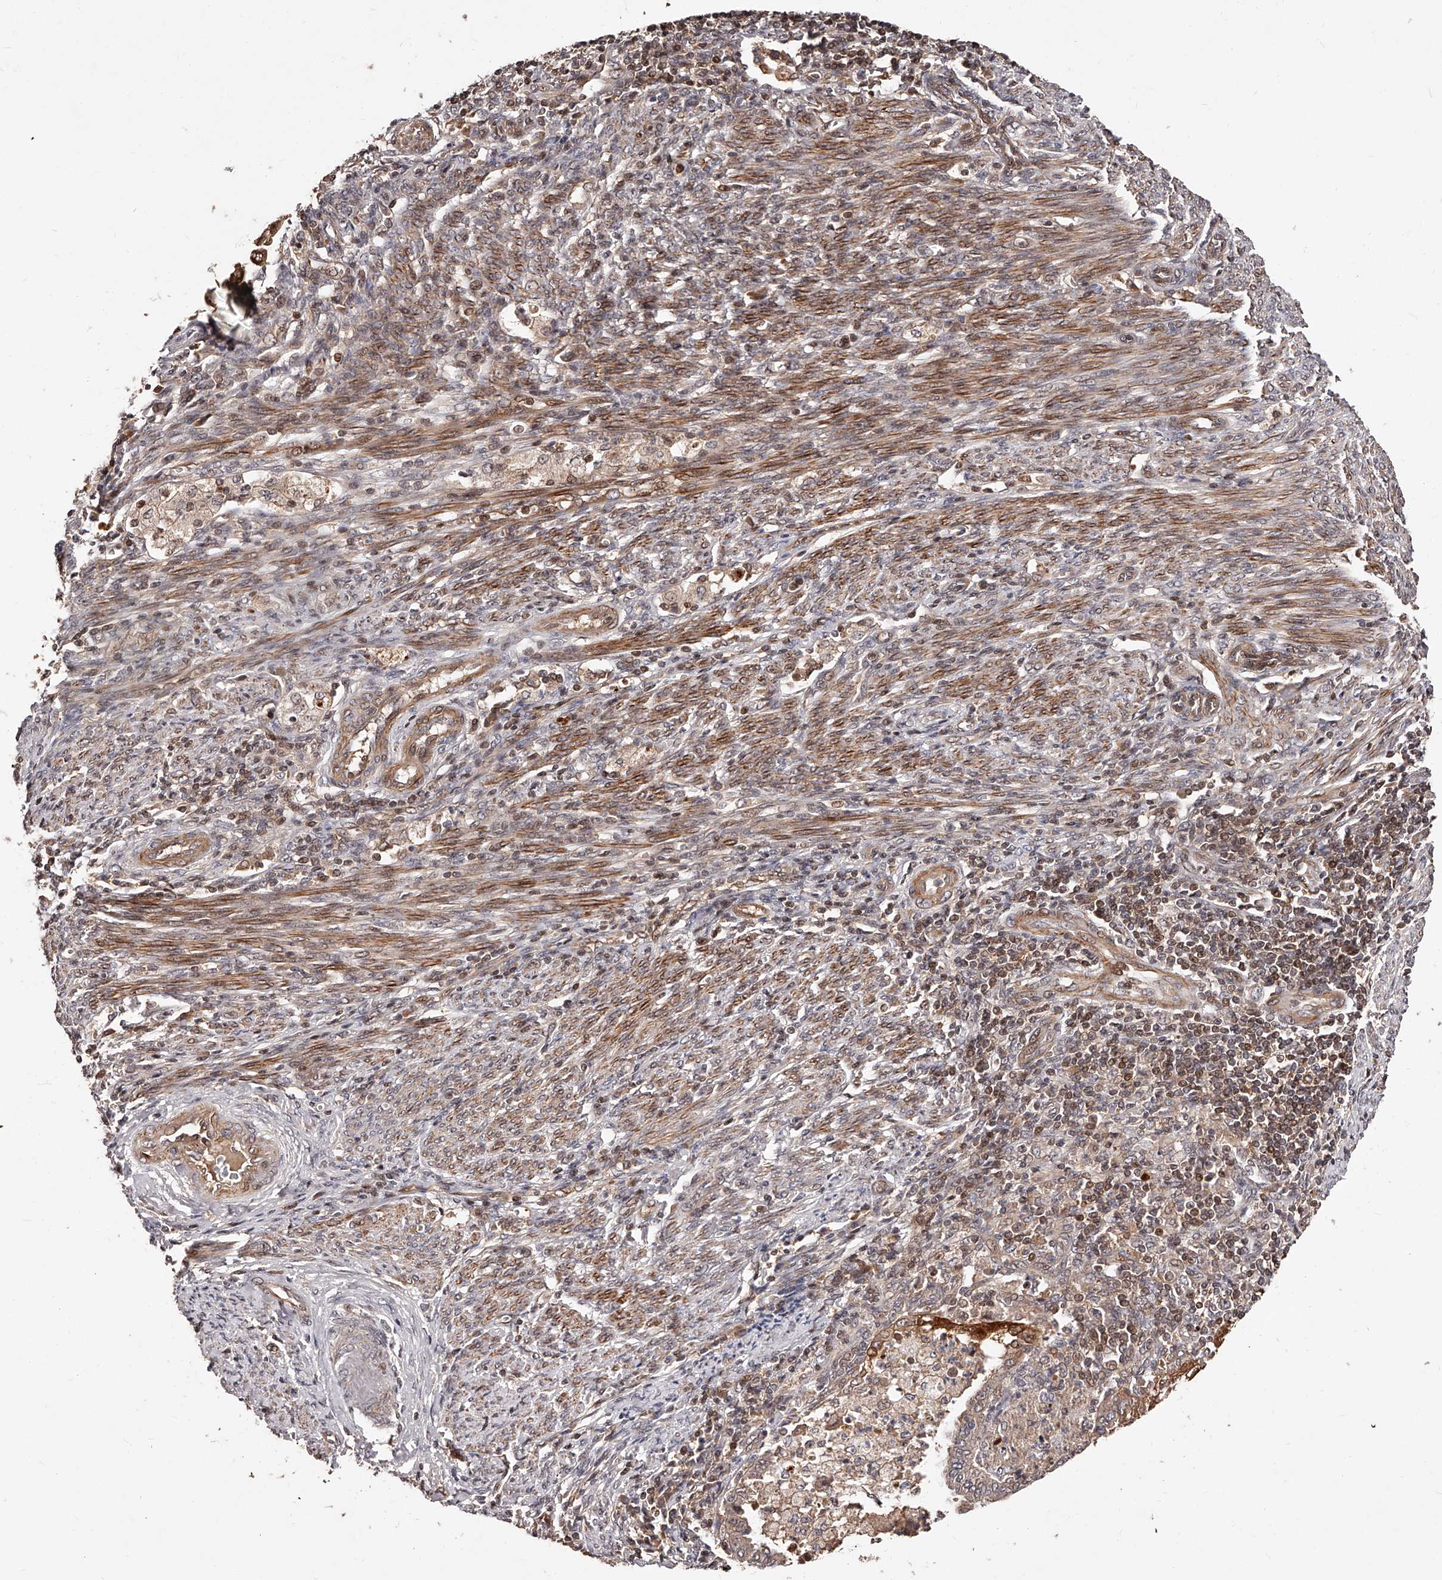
{"staining": {"intensity": "weak", "quantity": ">75%", "location": "cytoplasmic/membranous"}, "tissue": "endometrial cancer", "cell_type": "Tumor cells", "image_type": "cancer", "snomed": [{"axis": "morphology", "description": "Polyp, NOS"}, {"axis": "morphology", "description": "Adenocarcinoma, NOS"}, {"axis": "morphology", "description": "Adenoma, NOS"}, {"axis": "topography", "description": "Endometrium"}], "caption": "Human endometrial cancer stained with a protein marker shows weak staining in tumor cells.", "gene": "CUL7", "patient": {"sex": "female", "age": 79}}